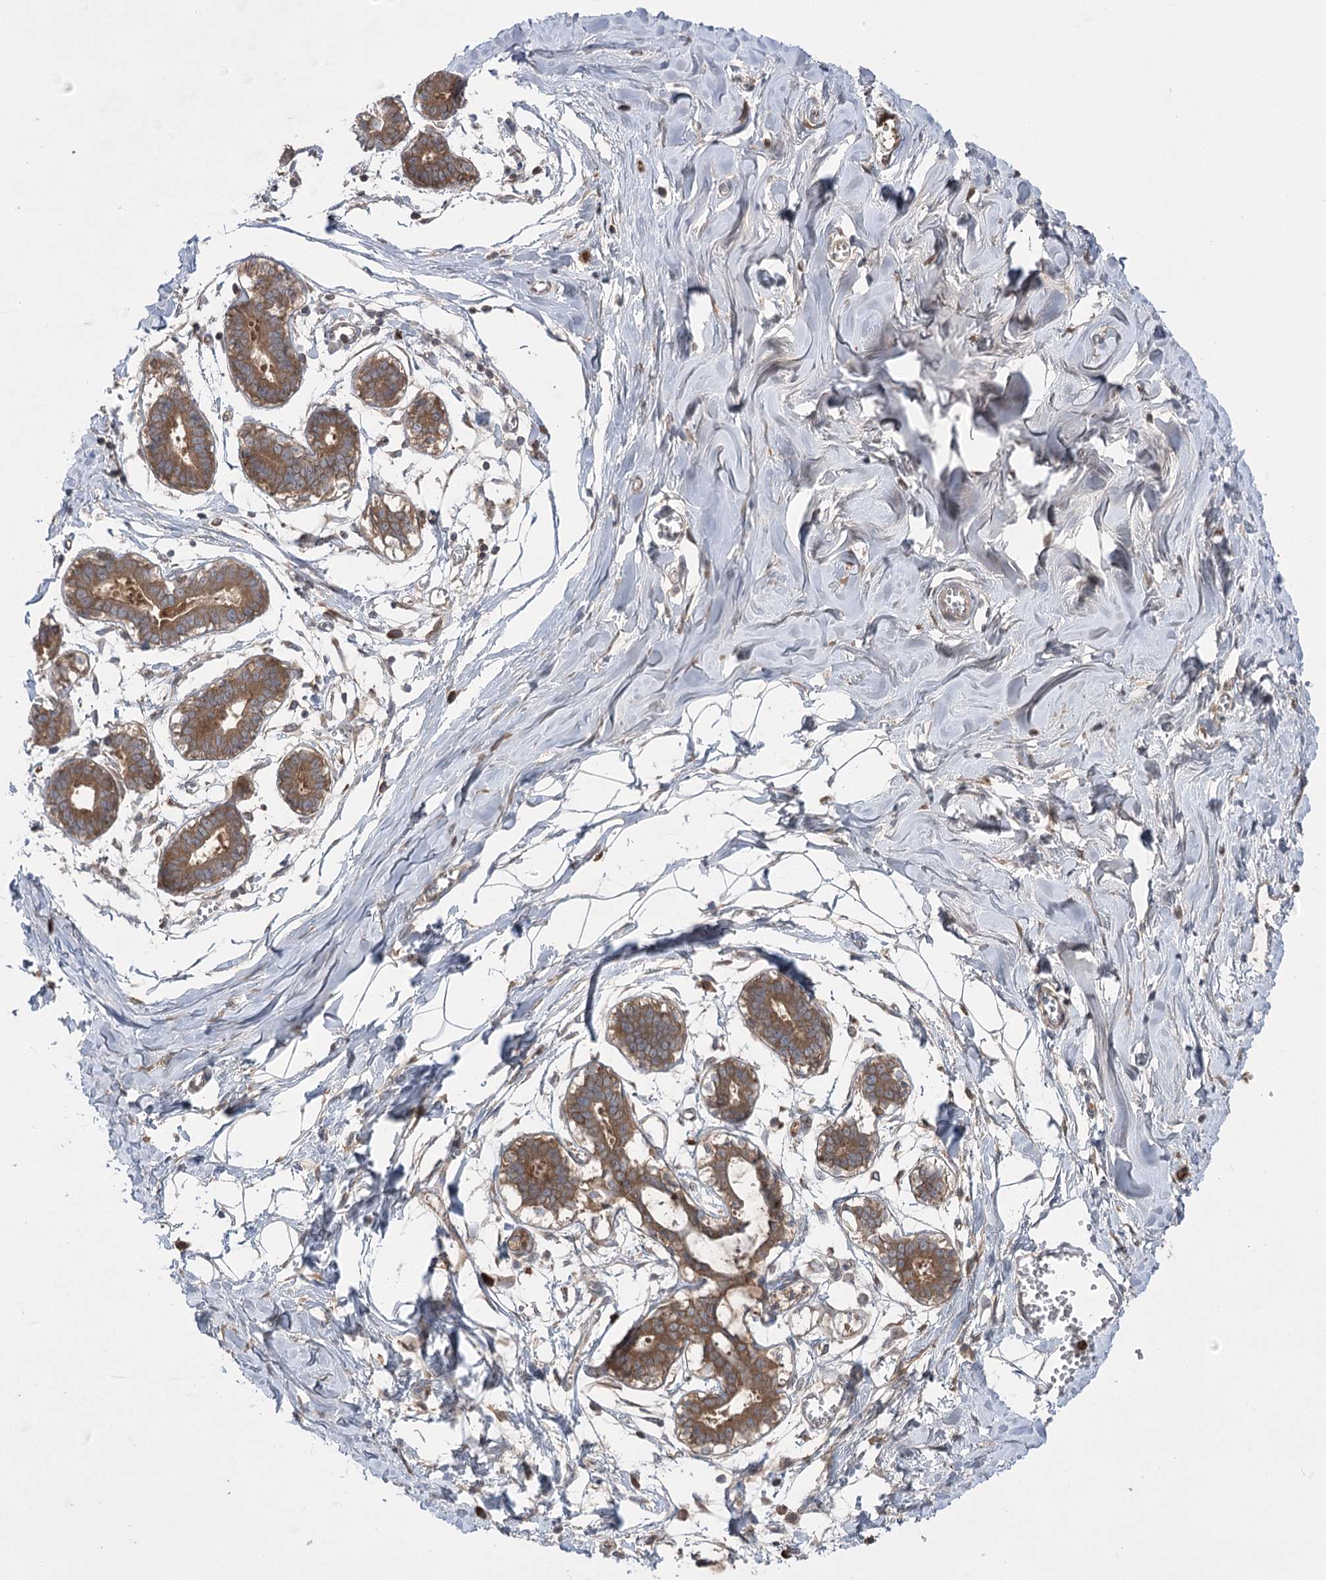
{"staining": {"intensity": "negative", "quantity": "none", "location": "none"}, "tissue": "breast", "cell_type": "Adipocytes", "image_type": "normal", "snomed": [{"axis": "morphology", "description": "Normal tissue, NOS"}, {"axis": "topography", "description": "Breast"}], "caption": "This is a histopathology image of immunohistochemistry staining of unremarkable breast, which shows no staining in adipocytes.", "gene": "PLEKHA5", "patient": {"sex": "female", "age": 27}}